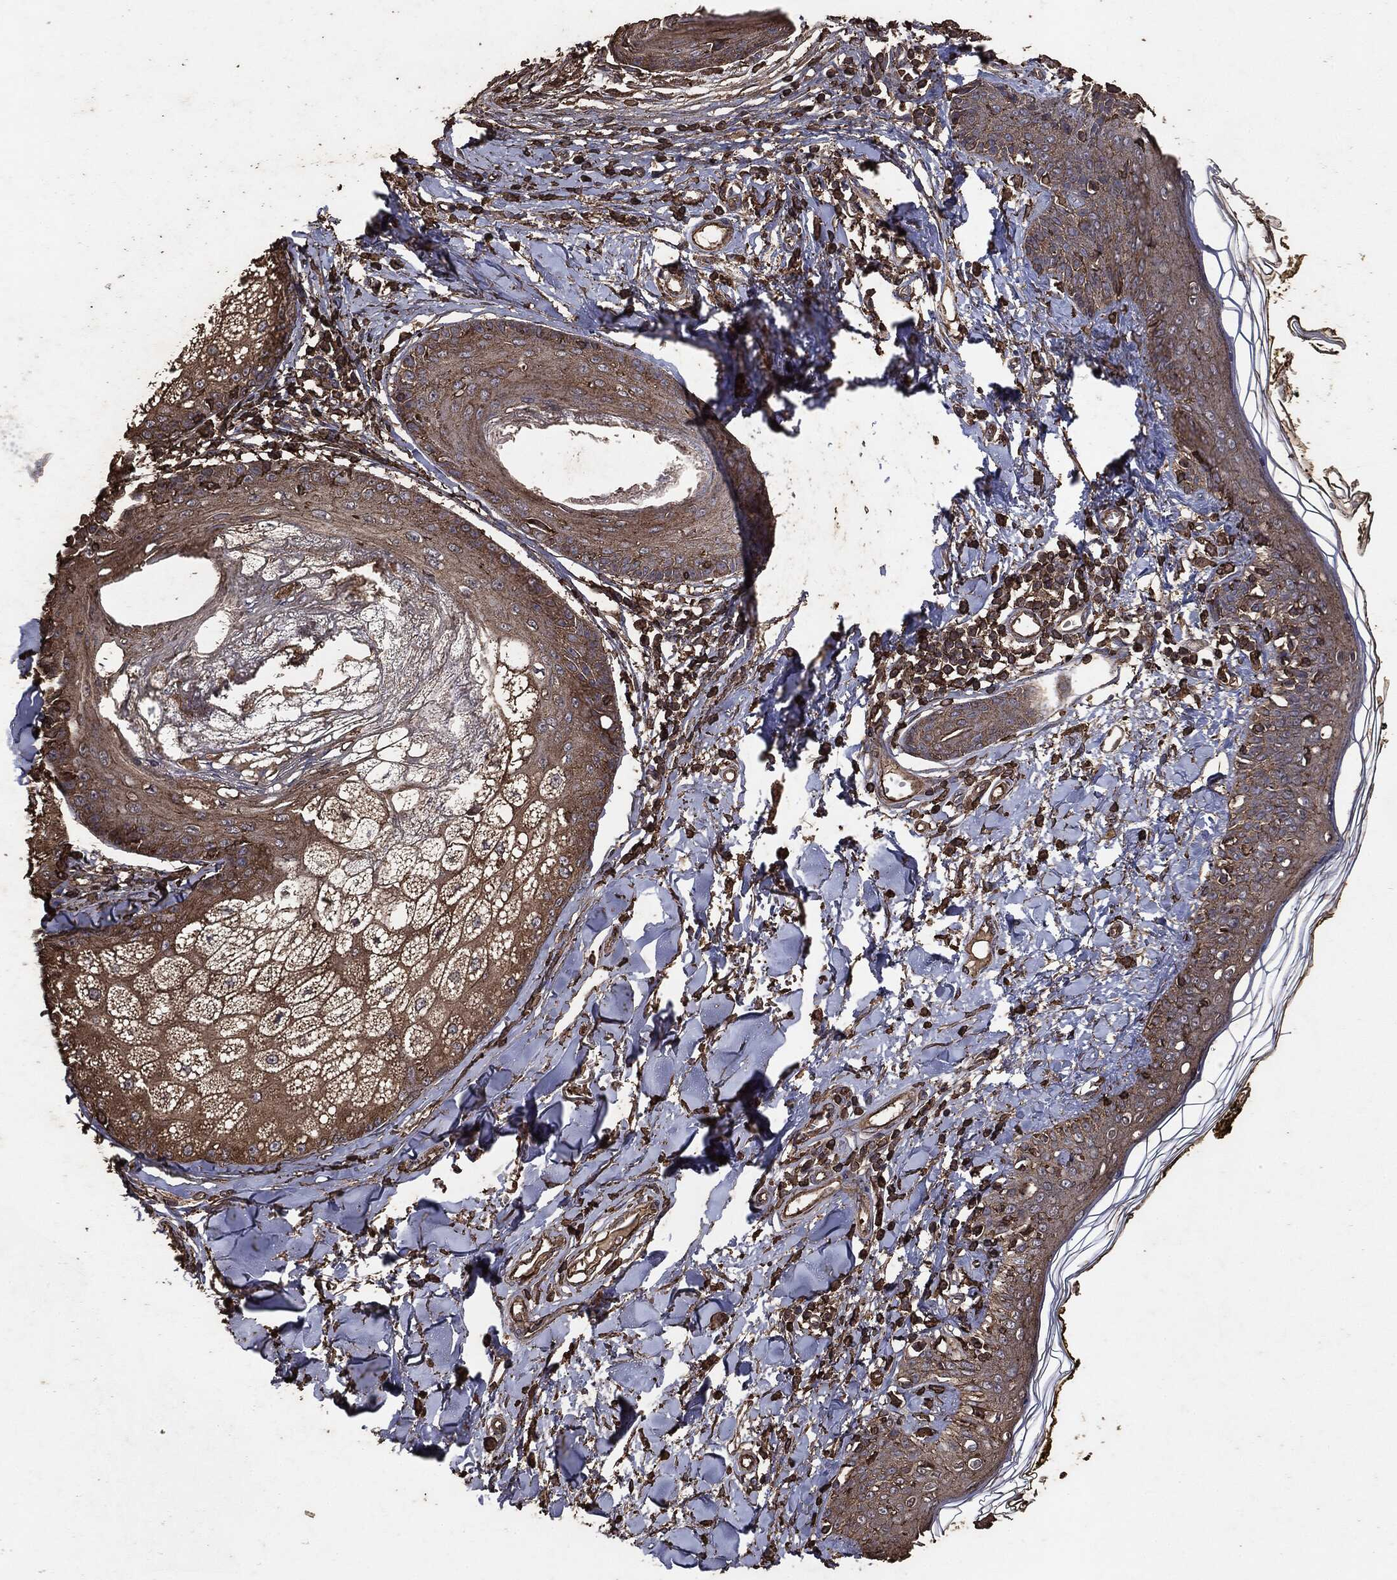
{"staining": {"intensity": "moderate", "quantity": ">75%", "location": "cytoplasmic/membranous"}, "tissue": "skin", "cell_type": "Fibroblasts", "image_type": "normal", "snomed": [{"axis": "morphology", "description": "Normal tissue, NOS"}, {"axis": "topography", "description": "Skin"}], "caption": "Immunohistochemical staining of normal skin reveals >75% levels of moderate cytoplasmic/membranous protein positivity in about >75% of fibroblasts.", "gene": "MTOR", "patient": {"sex": "male", "age": 76}}